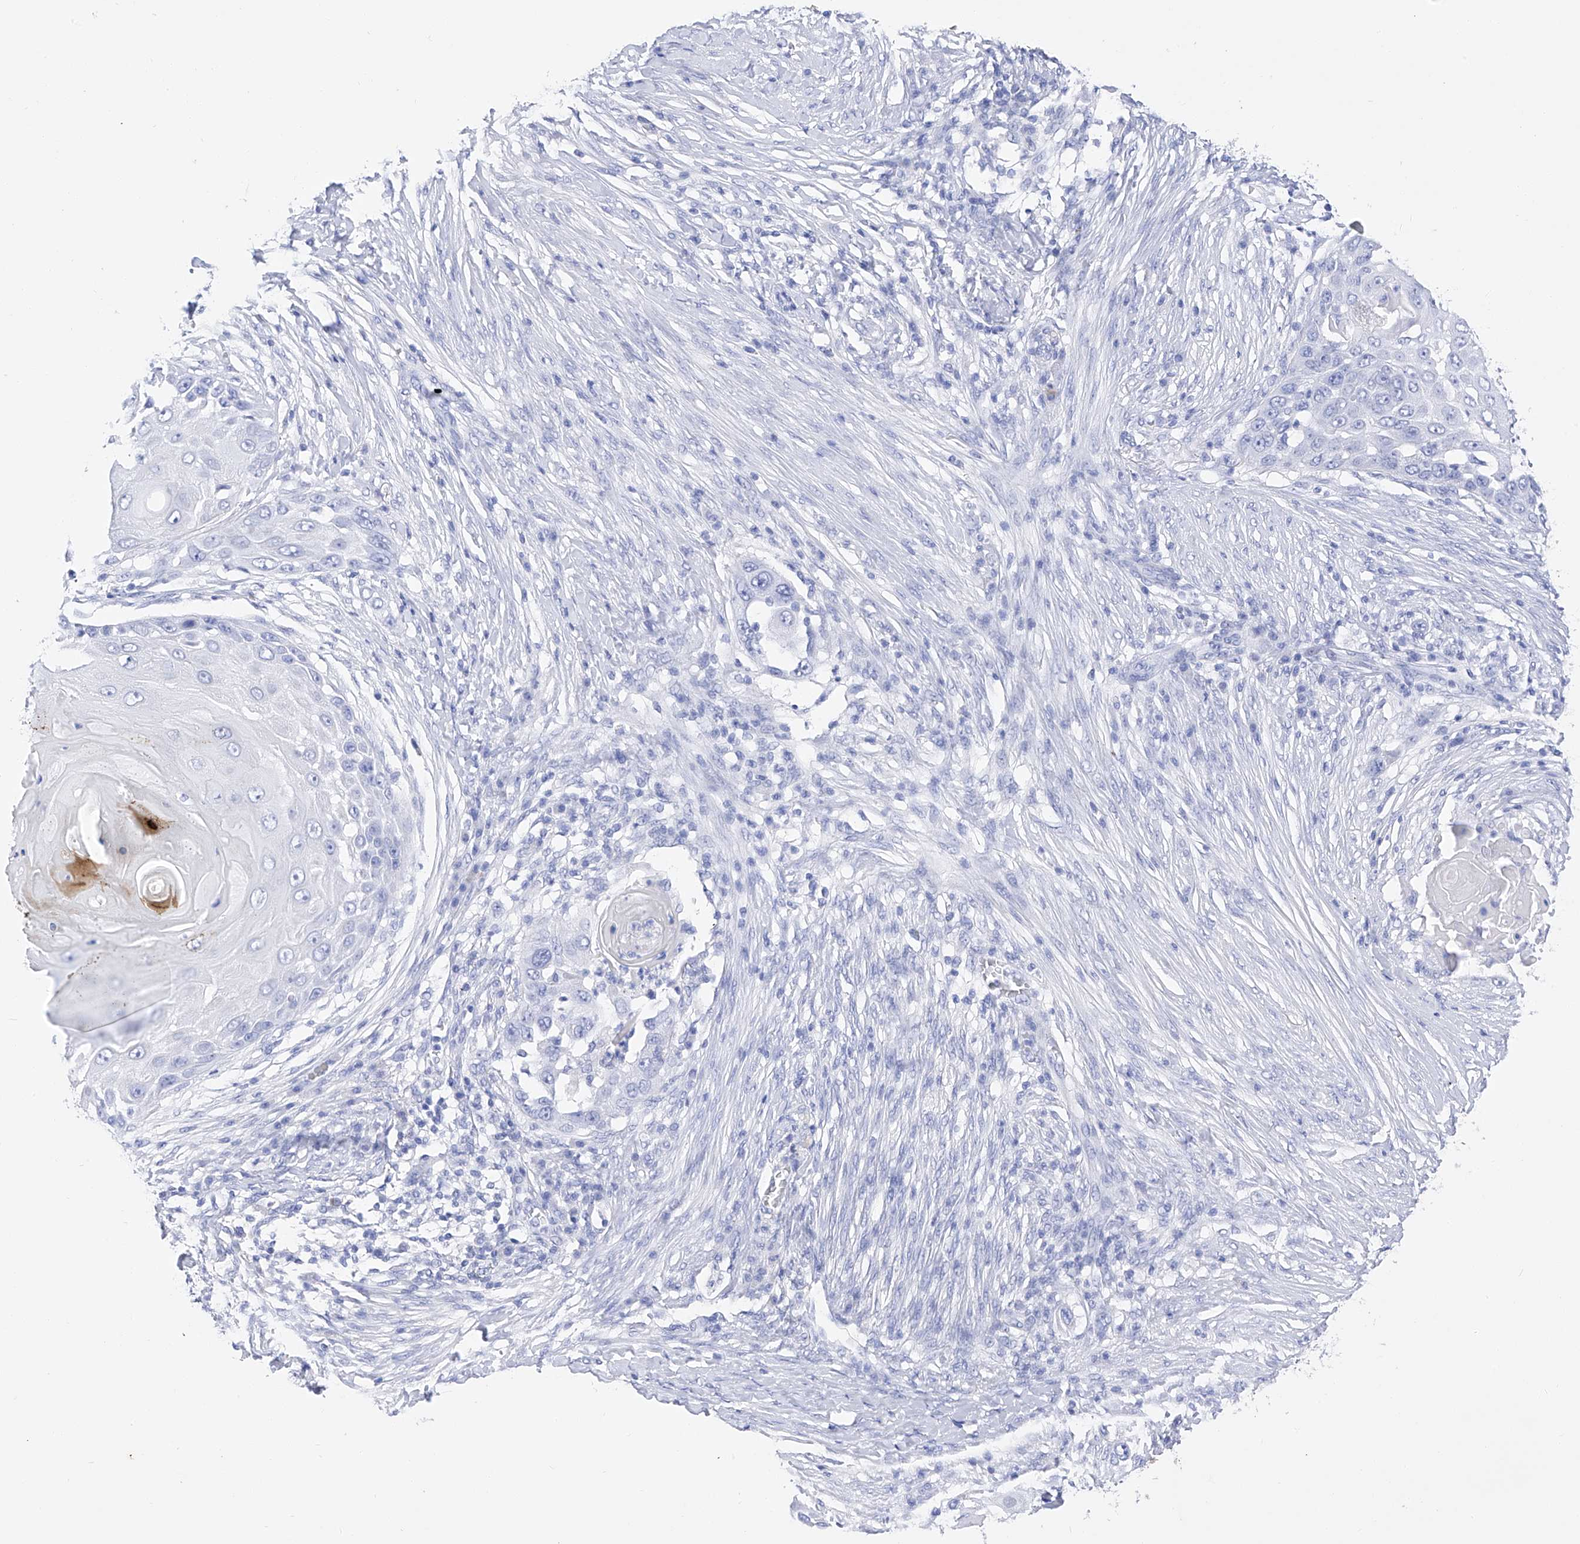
{"staining": {"intensity": "negative", "quantity": "none", "location": "none"}, "tissue": "skin cancer", "cell_type": "Tumor cells", "image_type": "cancer", "snomed": [{"axis": "morphology", "description": "Squamous cell carcinoma, NOS"}, {"axis": "topography", "description": "Skin"}], "caption": "This is a photomicrograph of immunohistochemistry (IHC) staining of skin cancer (squamous cell carcinoma), which shows no expression in tumor cells.", "gene": "FLG", "patient": {"sex": "female", "age": 44}}